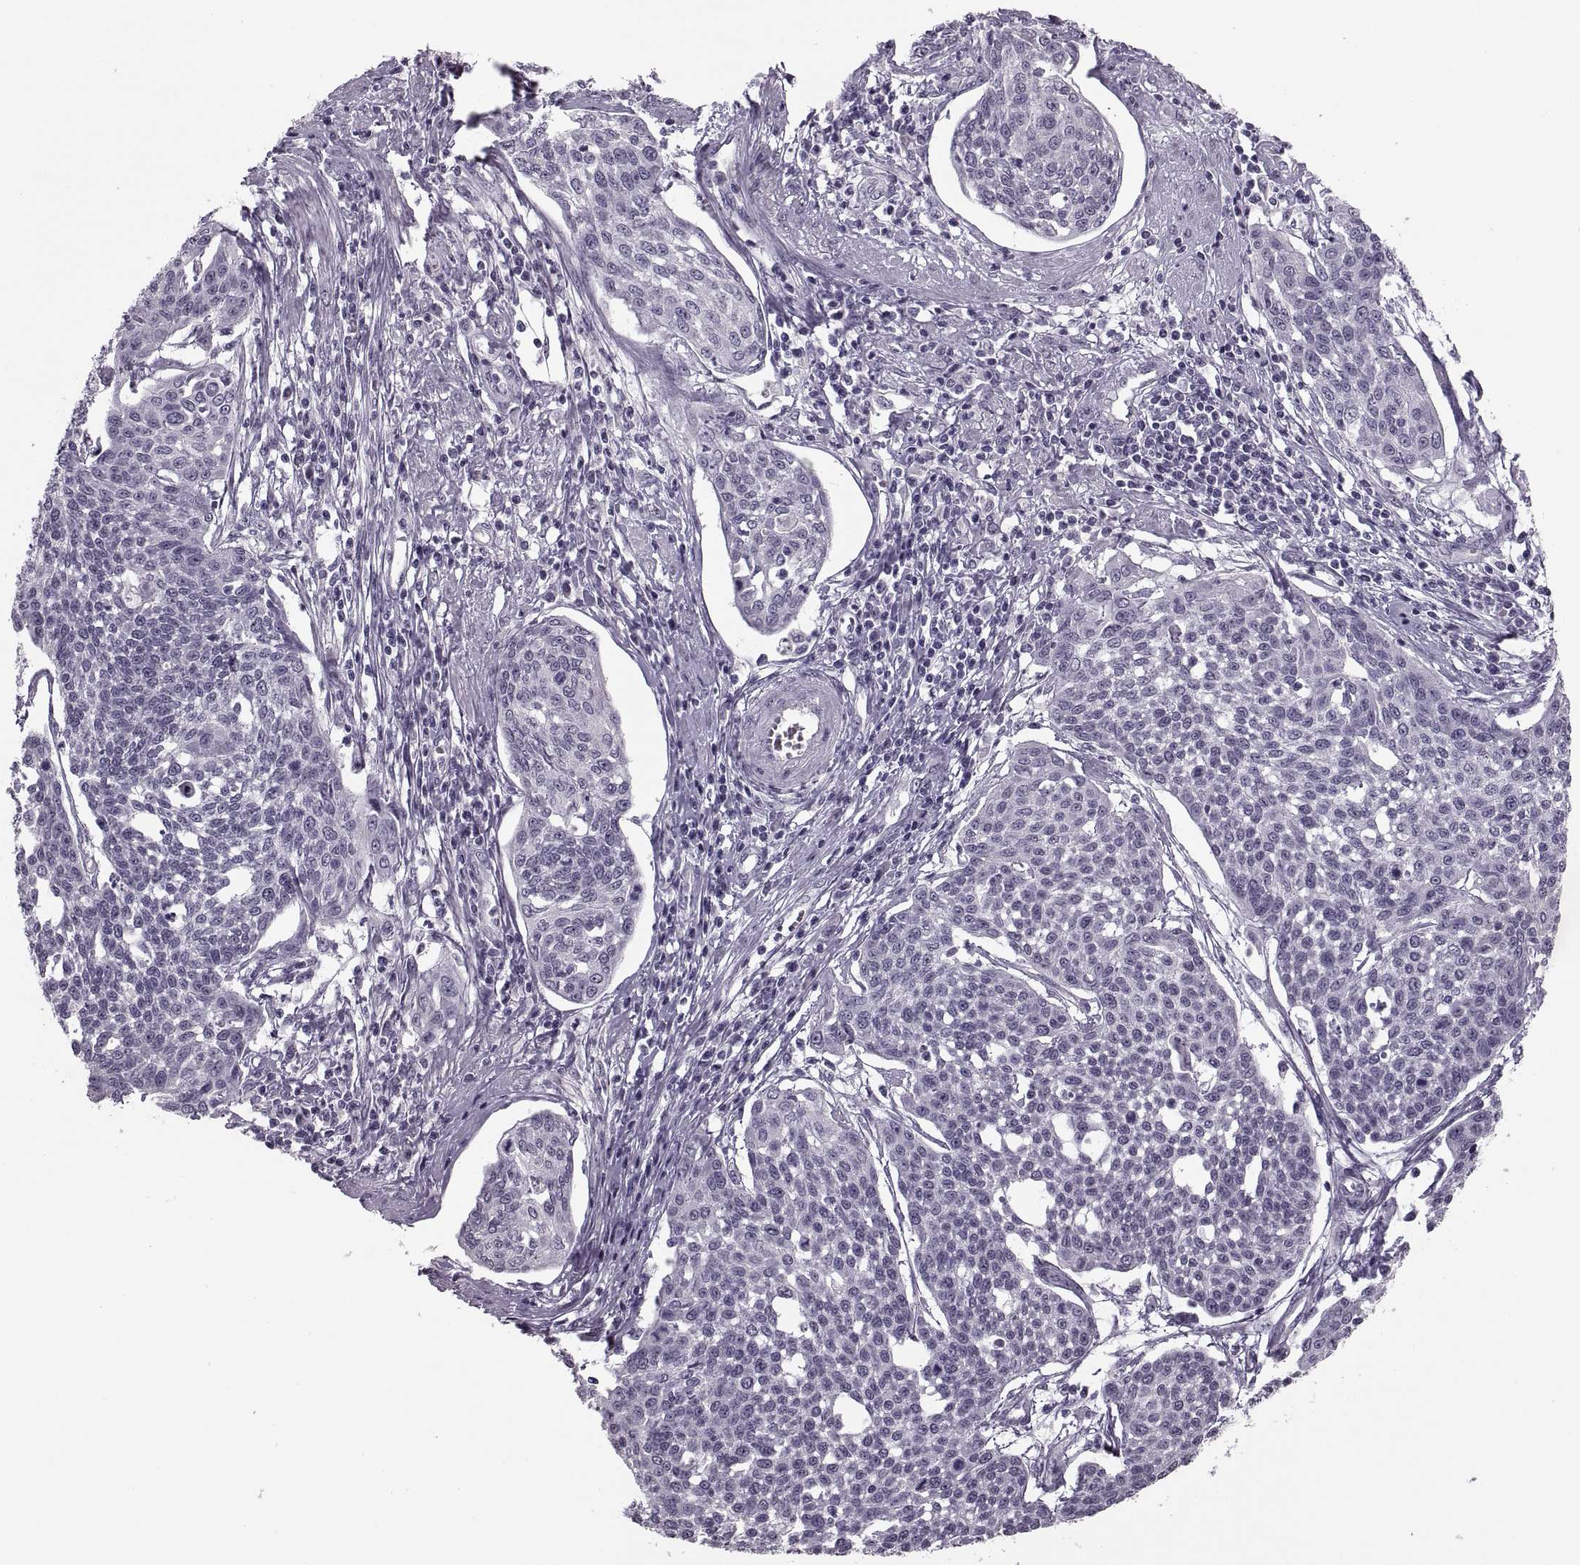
{"staining": {"intensity": "negative", "quantity": "none", "location": "none"}, "tissue": "cervical cancer", "cell_type": "Tumor cells", "image_type": "cancer", "snomed": [{"axis": "morphology", "description": "Squamous cell carcinoma, NOS"}, {"axis": "topography", "description": "Cervix"}], "caption": "An IHC micrograph of squamous cell carcinoma (cervical) is shown. There is no staining in tumor cells of squamous cell carcinoma (cervical). (DAB immunohistochemistry (IHC) visualized using brightfield microscopy, high magnification).", "gene": "PAGE5", "patient": {"sex": "female", "age": 34}}